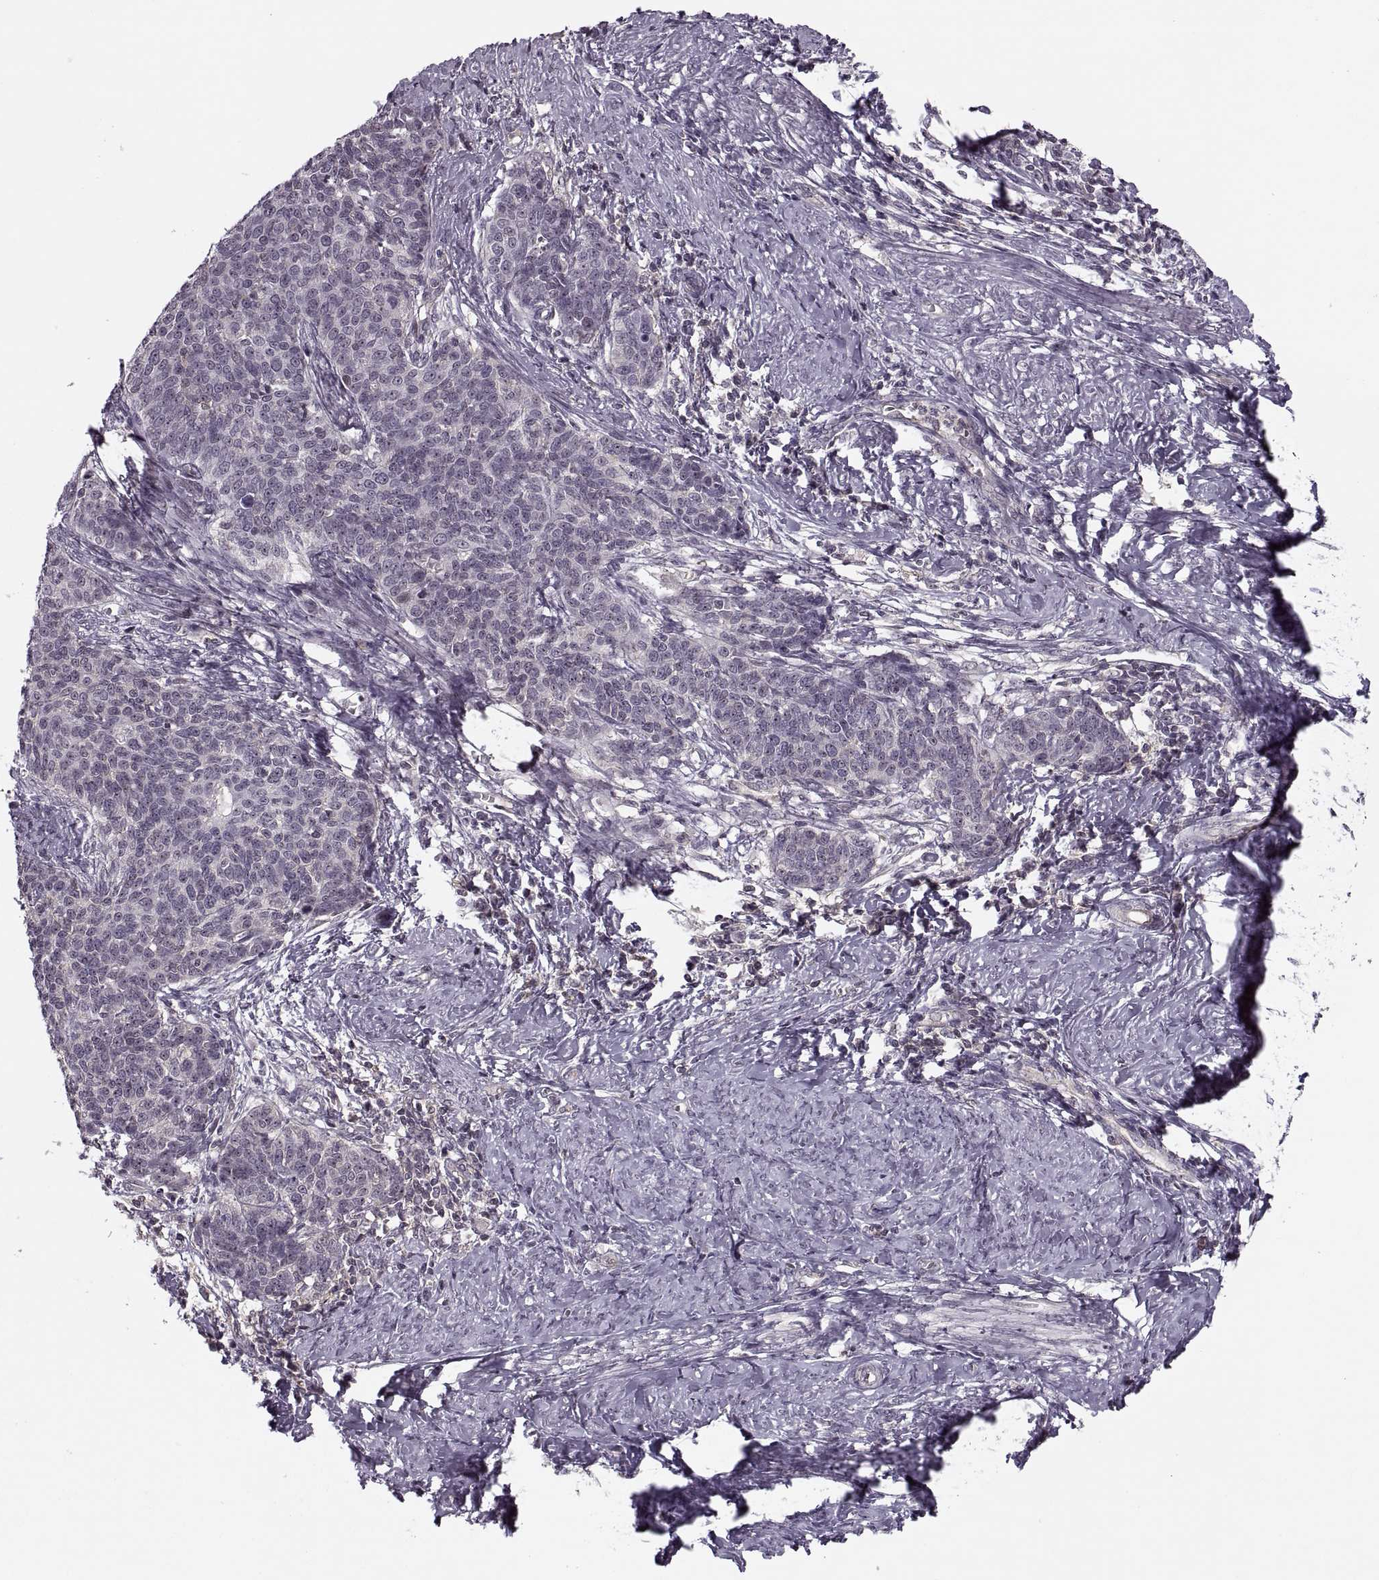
{"staining": {"intensity": "negative", "quantity": "none", "location": "none"}, "tissue": "cervical cancer", "cell_type": "Tumor cells", "image_type": "cancer", "snomed": [{"axis": "morphology", "description": "Squamous cell carcinoma, NOS"}, {"axis": "topography", "description": "Cervix"}], "caption": "Immunohistochemistry (IHC) of human cervical cancer (squamous cell carcinoma) demonstrates no positivity in tumor cells.", "gene": "LUZP2", "patient": {"sex": "female", "age": 39}}